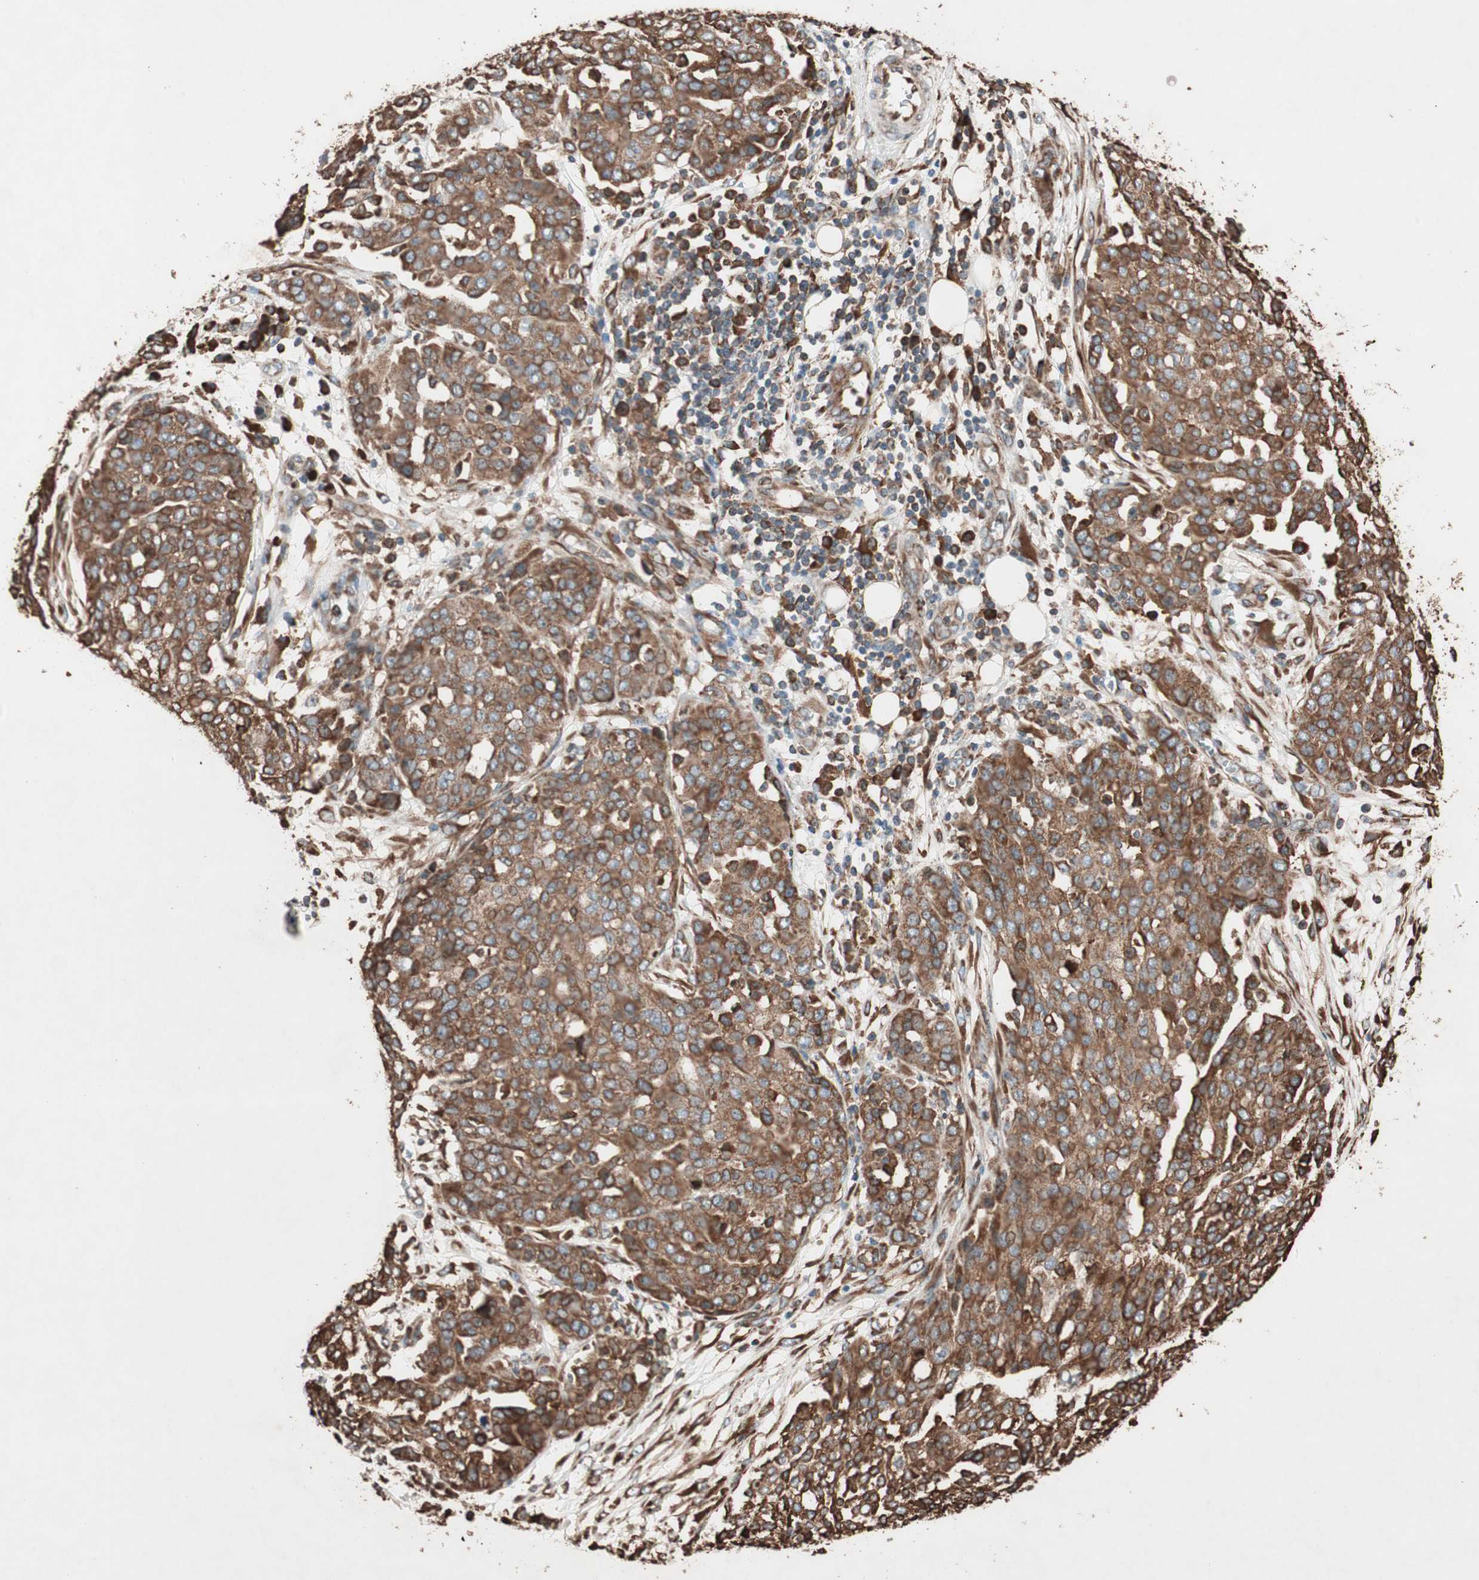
{"staining": {"intensity": "strong", "quantity": ">75%", "location": "cytoplasmic/membranous"}, "tissue": "ovarian cancer", "cell_type": "Tumor cells", "image_type": "cancer", "snomed": [{"axis": "morphology", "description": "Cystadenocarcinoma, serous, NOS"}, {"axis": "topography", "description": "Soft tissue"}, {"axis": "topography", "description": "Ovary"}], "caption": "A photomicrograph showing strong cytoplasmic/membranous positivity in approximately >75% of tumor cells in ovarian serous cystadenocarcinoma, as visualized by brown immunohistochemical staining.", "gene": "VEGFA", "patient": {"sex": "female", "age": 57}}